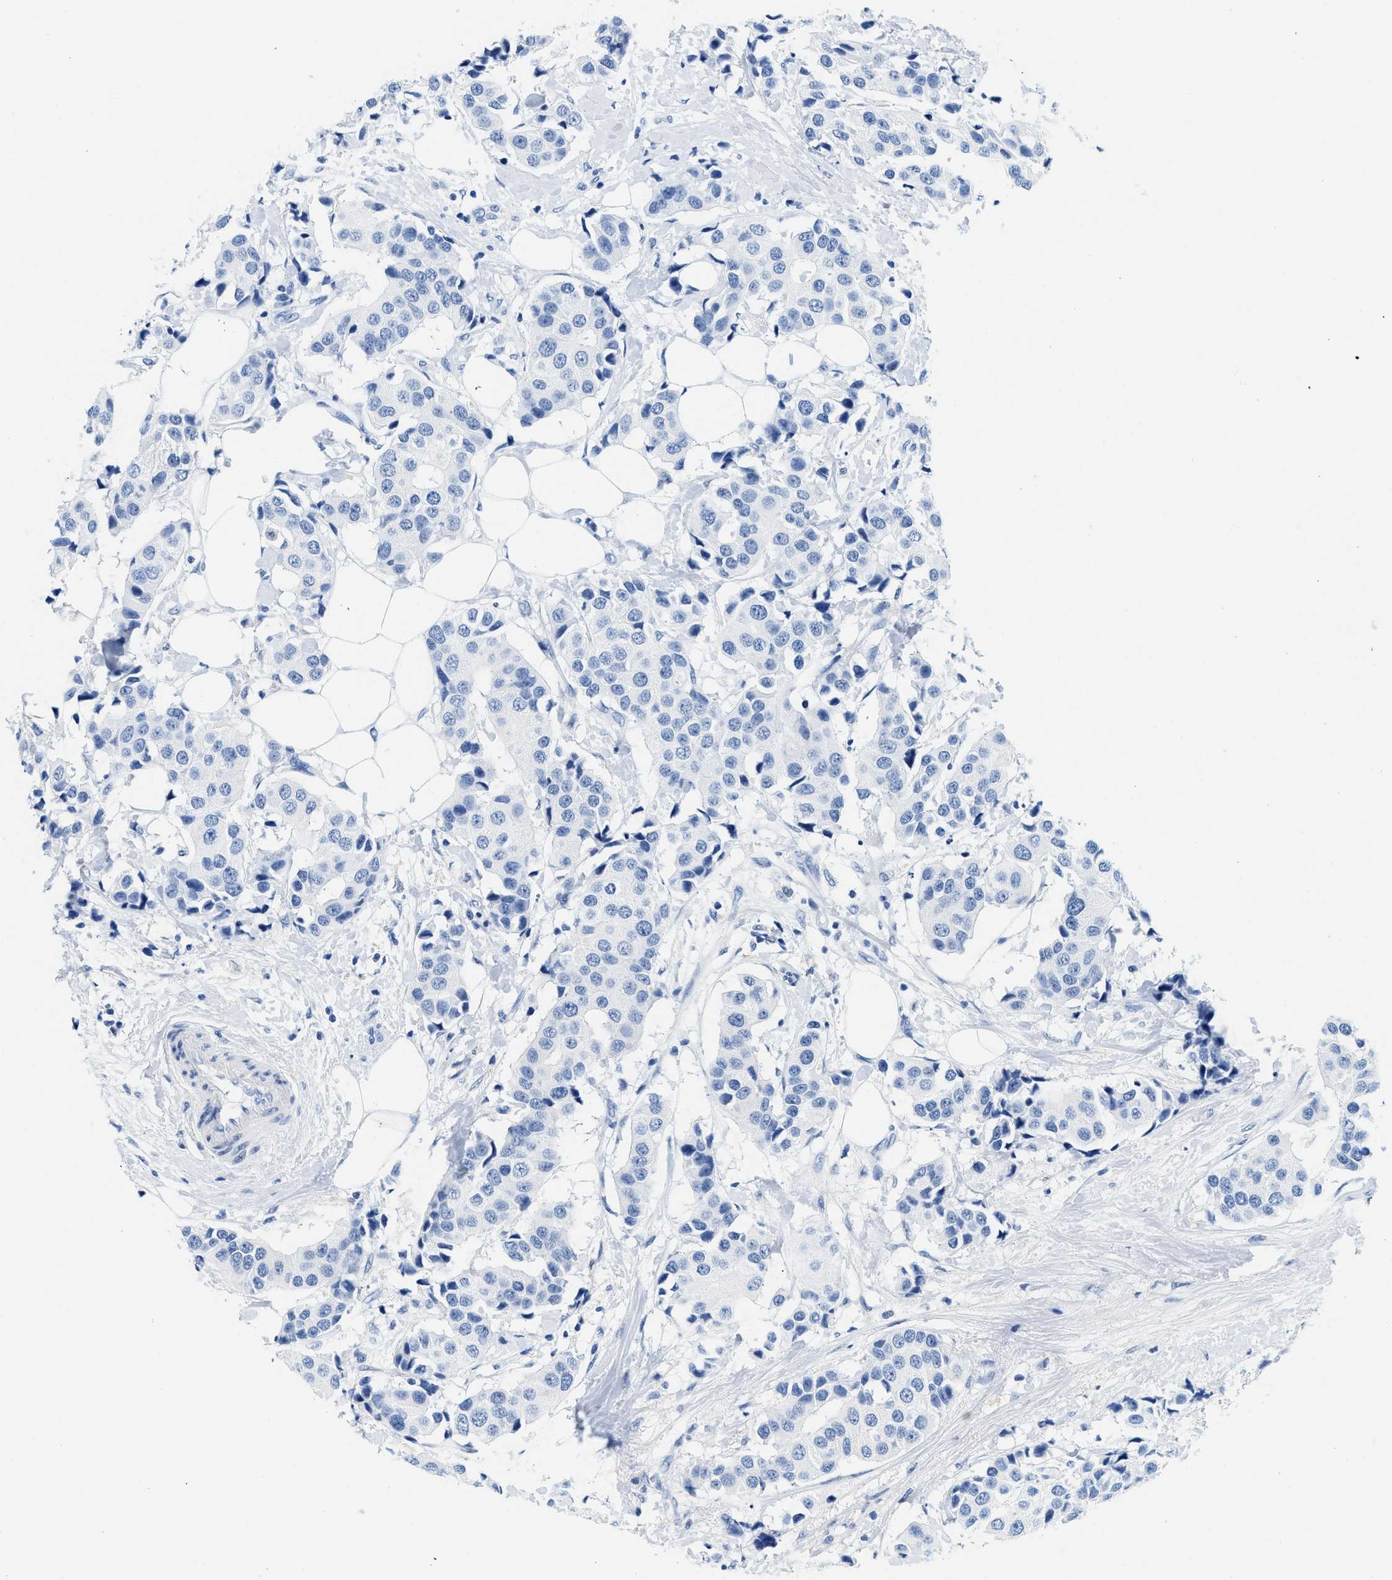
{"staining": {"intensity": "negative", "quantity": "none", "location": "none"}, "tissue": "breast cancer", "cell_type": "Tumor cells", "image_type": "cancer", "snomed": [{"axis": "morphology", "description": "Normal tissue, NOS"}, {"axis": "morphology", "description": "Duct carcinoma"}, {"axis": "topography", "description": "Breast"}], "caption": "A histopathology image of human breast infiltrating ductal carcinoma is negative for staining in tumor cells. (IHC, brightfield microscopy, high magnification).", "gene": "GSN", "patient": {"sex": "female", "age": 39}}